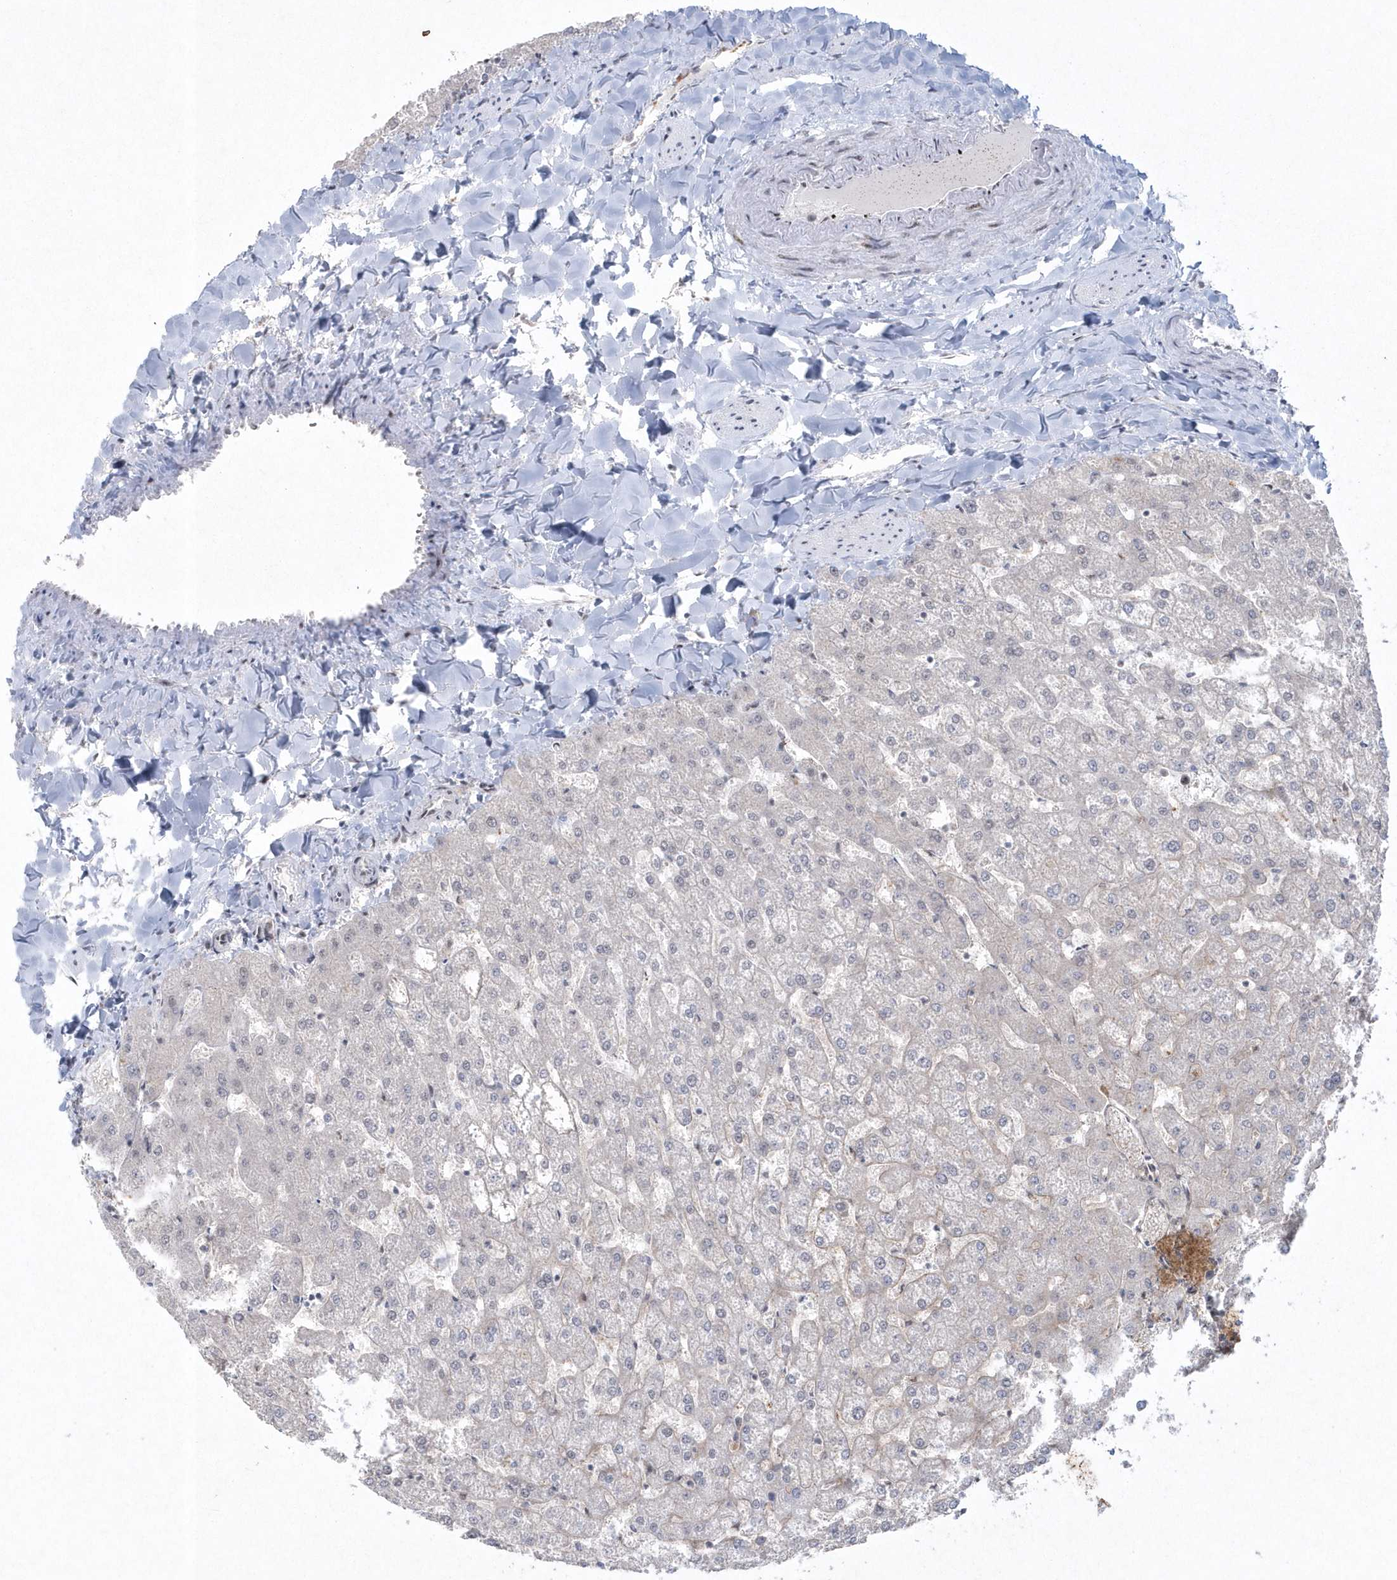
{"staining": {"intensity": "negative", "quantity": "none", "location": "none"}, "tissue": "liver", "cell_type": "Cholangiocytes", "image_type": "normal", "snomed": [{"axis": "morphology", "description": "Normal tissue, NOS"}, {"axis": "topography", "description": "Liver"}], "caption": "High power microscopy micrograph of an immunohistochemistry histopathology image of unremarkable liver, revealing no significant expression in cholangiocytes. (Stains: DAB (3,3'-diaminobenzidine) IHC with hematoxylin counter stain, Microscopy: brightfield microscopy at high magnification).", "gene": "KDM6B", "patient": {"sex": "female", "age": 32}}